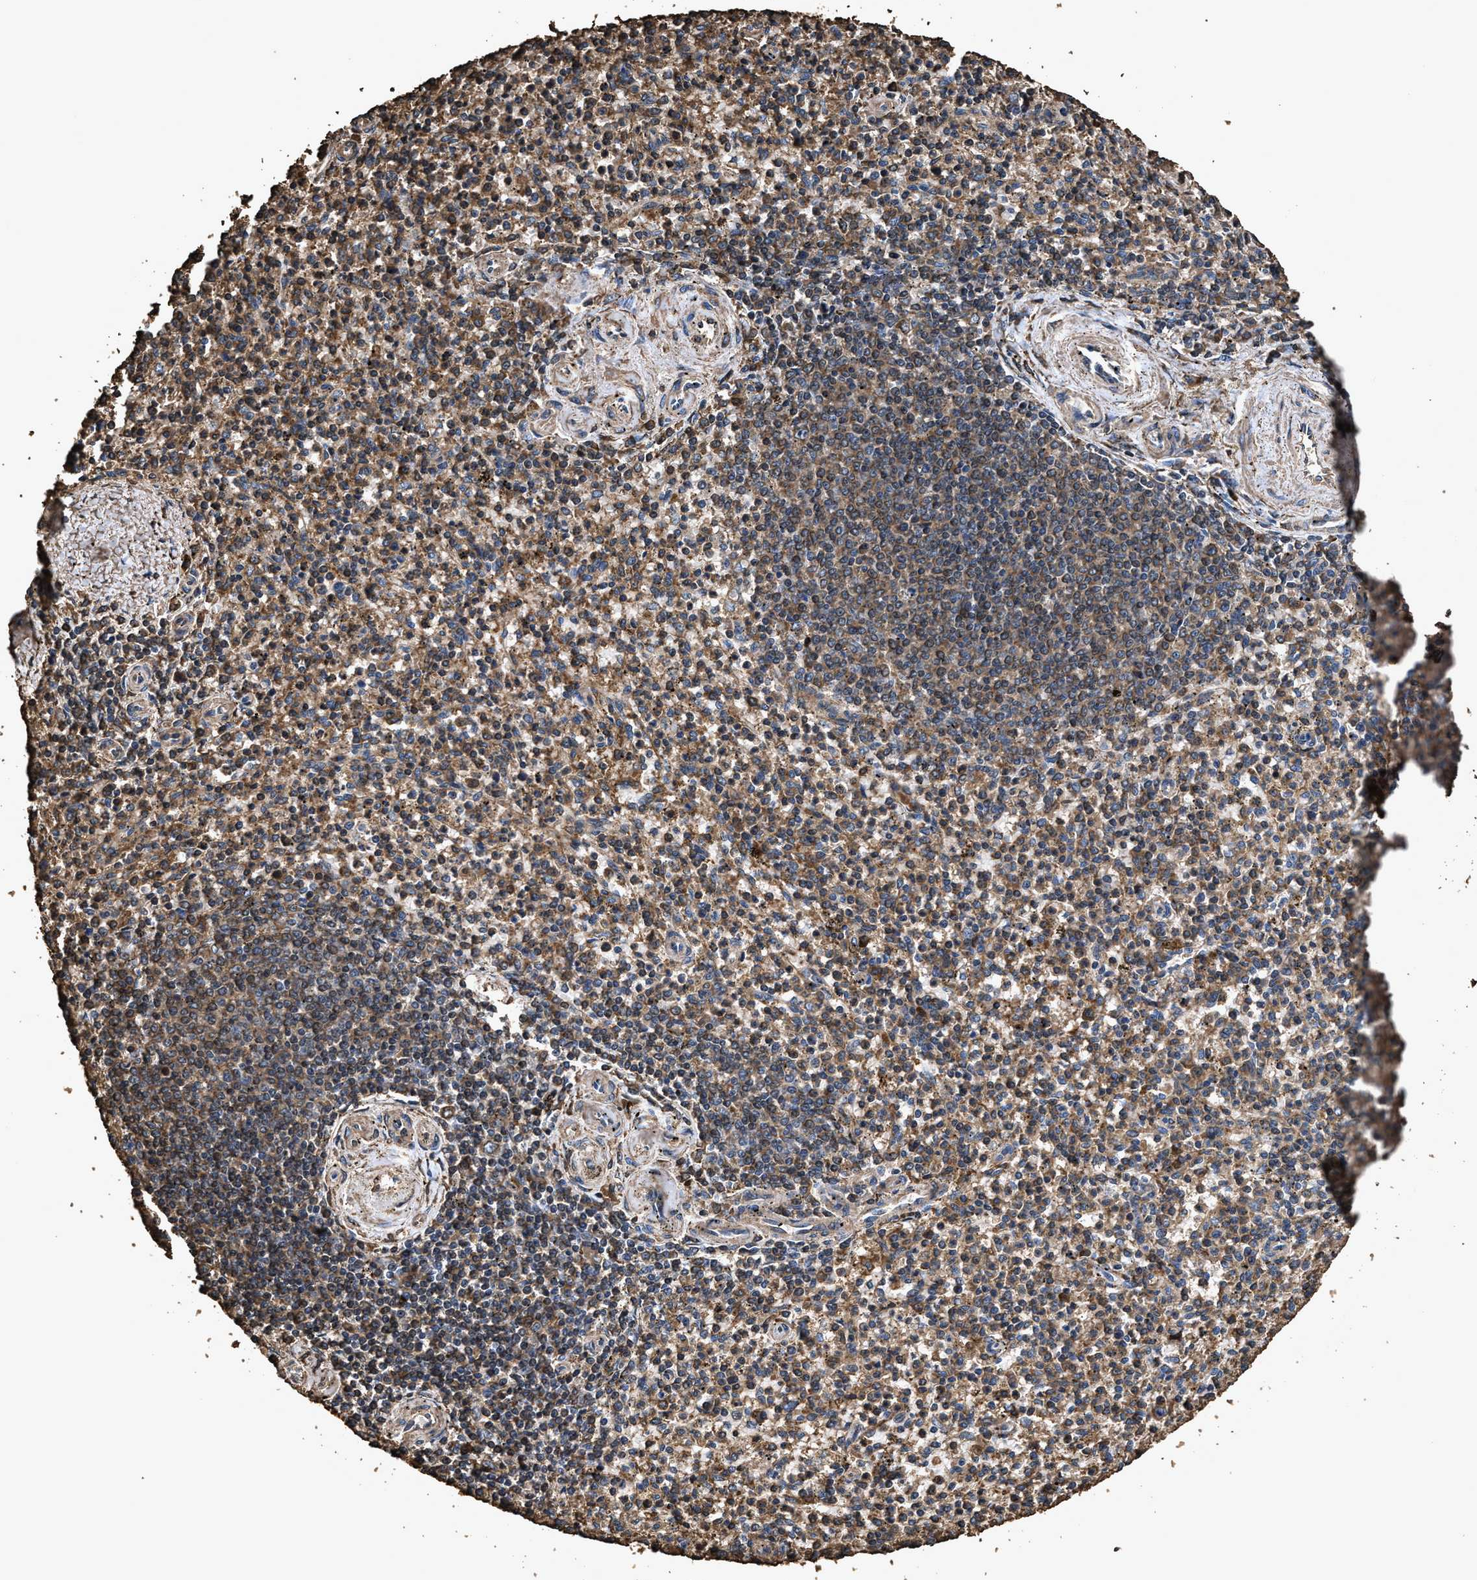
{"staining": {"intensity": "moderate", "quantity": ">75%", "location": "cytoplasmic/membranous"}, "tissue": "spleen", "cell_type": "Cells in red pulp", "image_type": "normal", "snomed": [{"axis": "morphology", "description": "Normal tissue, NOS"}, {"axis": "topography", "description": "Spleen"}], "caption": "Protein expression analysis of benign human spleen reveals moderate cytoplasmic/membranous expression in about >75% of cells in red pulp.", "gene": "ZMYND19", "patient": {"sex": "male", "age": 72}}